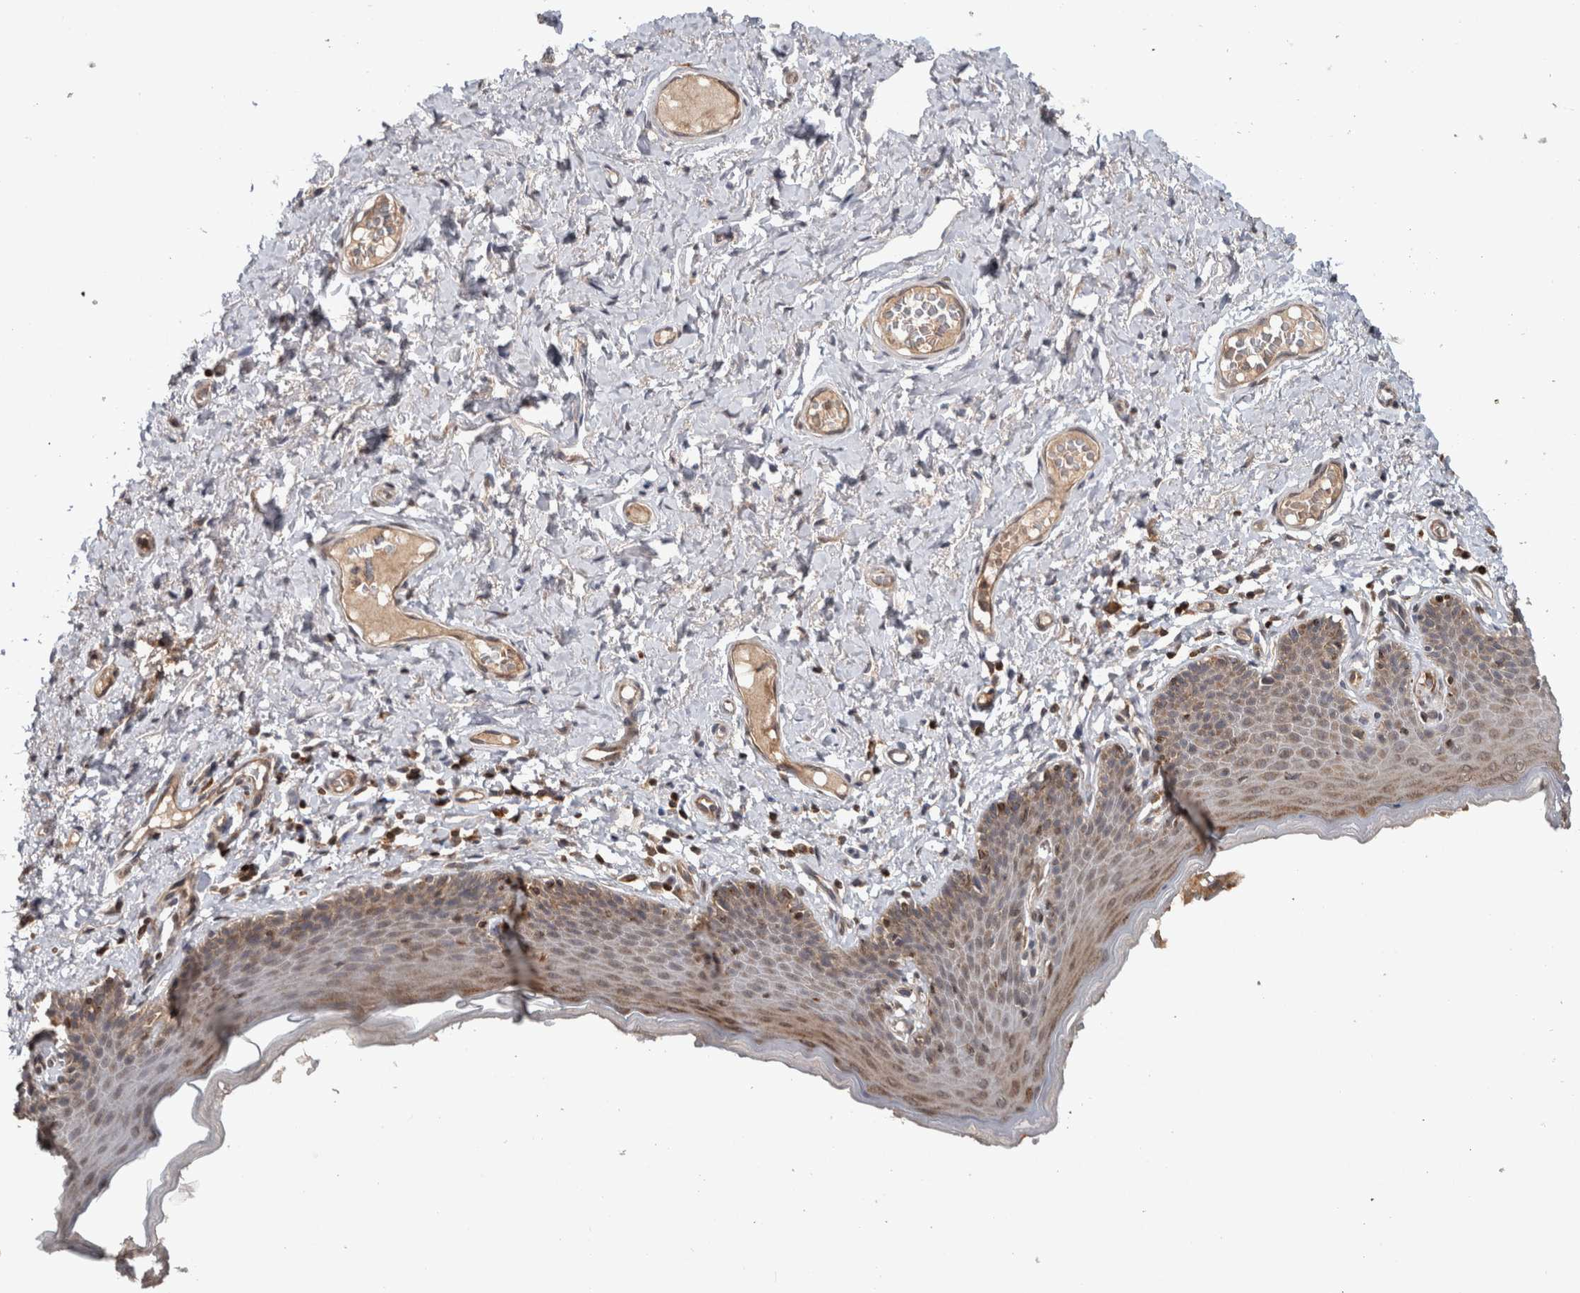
{"staining": {"intensity": "moderate", "quantity": ">75%", "location": "cytoplasmic/membranous"}, "tissue": "skin", "cell_type": "Epidermal cells", "image_type": "normal", "snomed": [{"axis": "morphology", "description": "Normal tissue, NOS"}, {"axis": "topography", "description": "Vulva"}], "caption": "A brown stain labels moderate cytoplasmic/membranous positivity of a protein in epidermal cells of unremarkable human skin. Nuclei are stained in blue.", "gene": "HMOX2", "patient": {"sex": "female", "age": 66}}